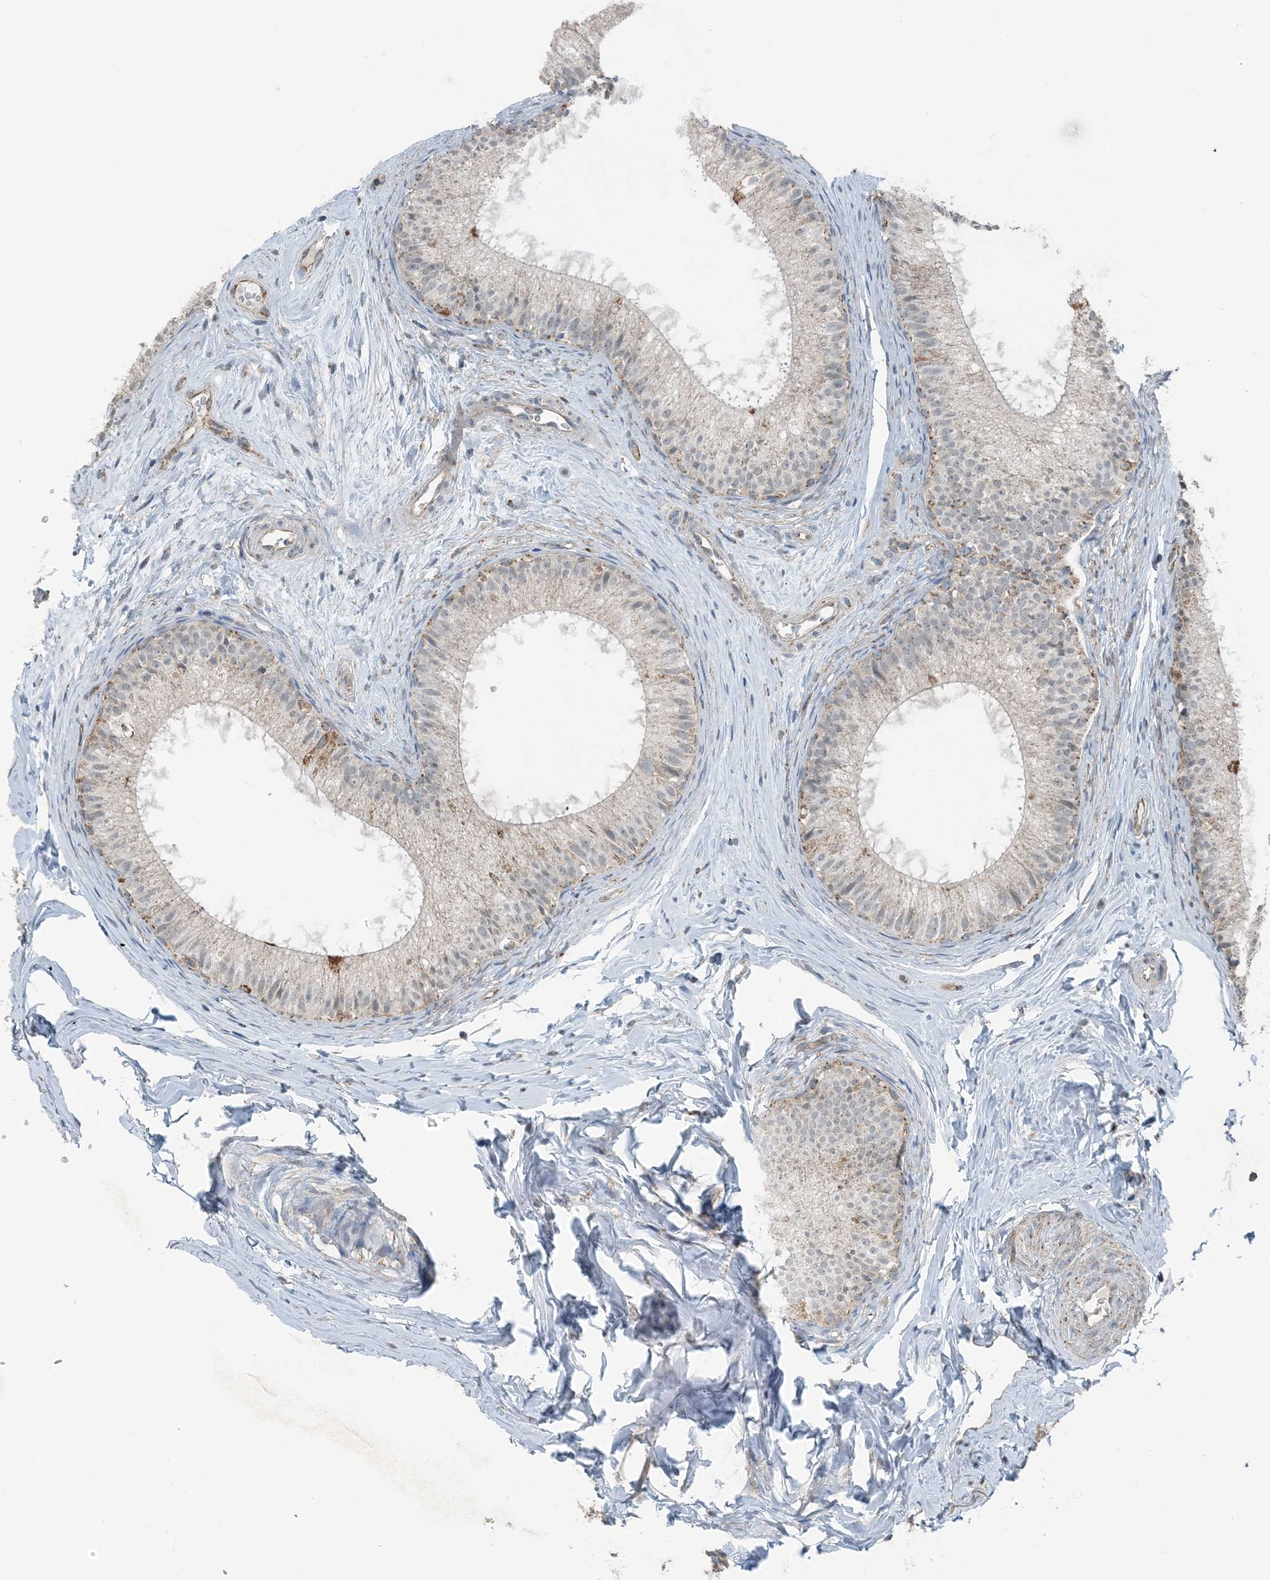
{"staining": {"intensity": "moderate", "quantity": "25%-75%", "location": "cytoplasmic/membranous"}, "tissue": "epididymis", "cell_type": "Glandular cells", "image_type": "normal", "snomed": [{"axis": "morphology", "description": "Normal tissue, NOS"}, {"axis": "topography", "description": "Epididymis"}], "caption": "A brown stain shows moderate cytoplasmic/membranous expression of a protein in glandular cells of benign human epididymis.", "gene": "PILRB", "patient": {"sex": "male", "age": 34}}